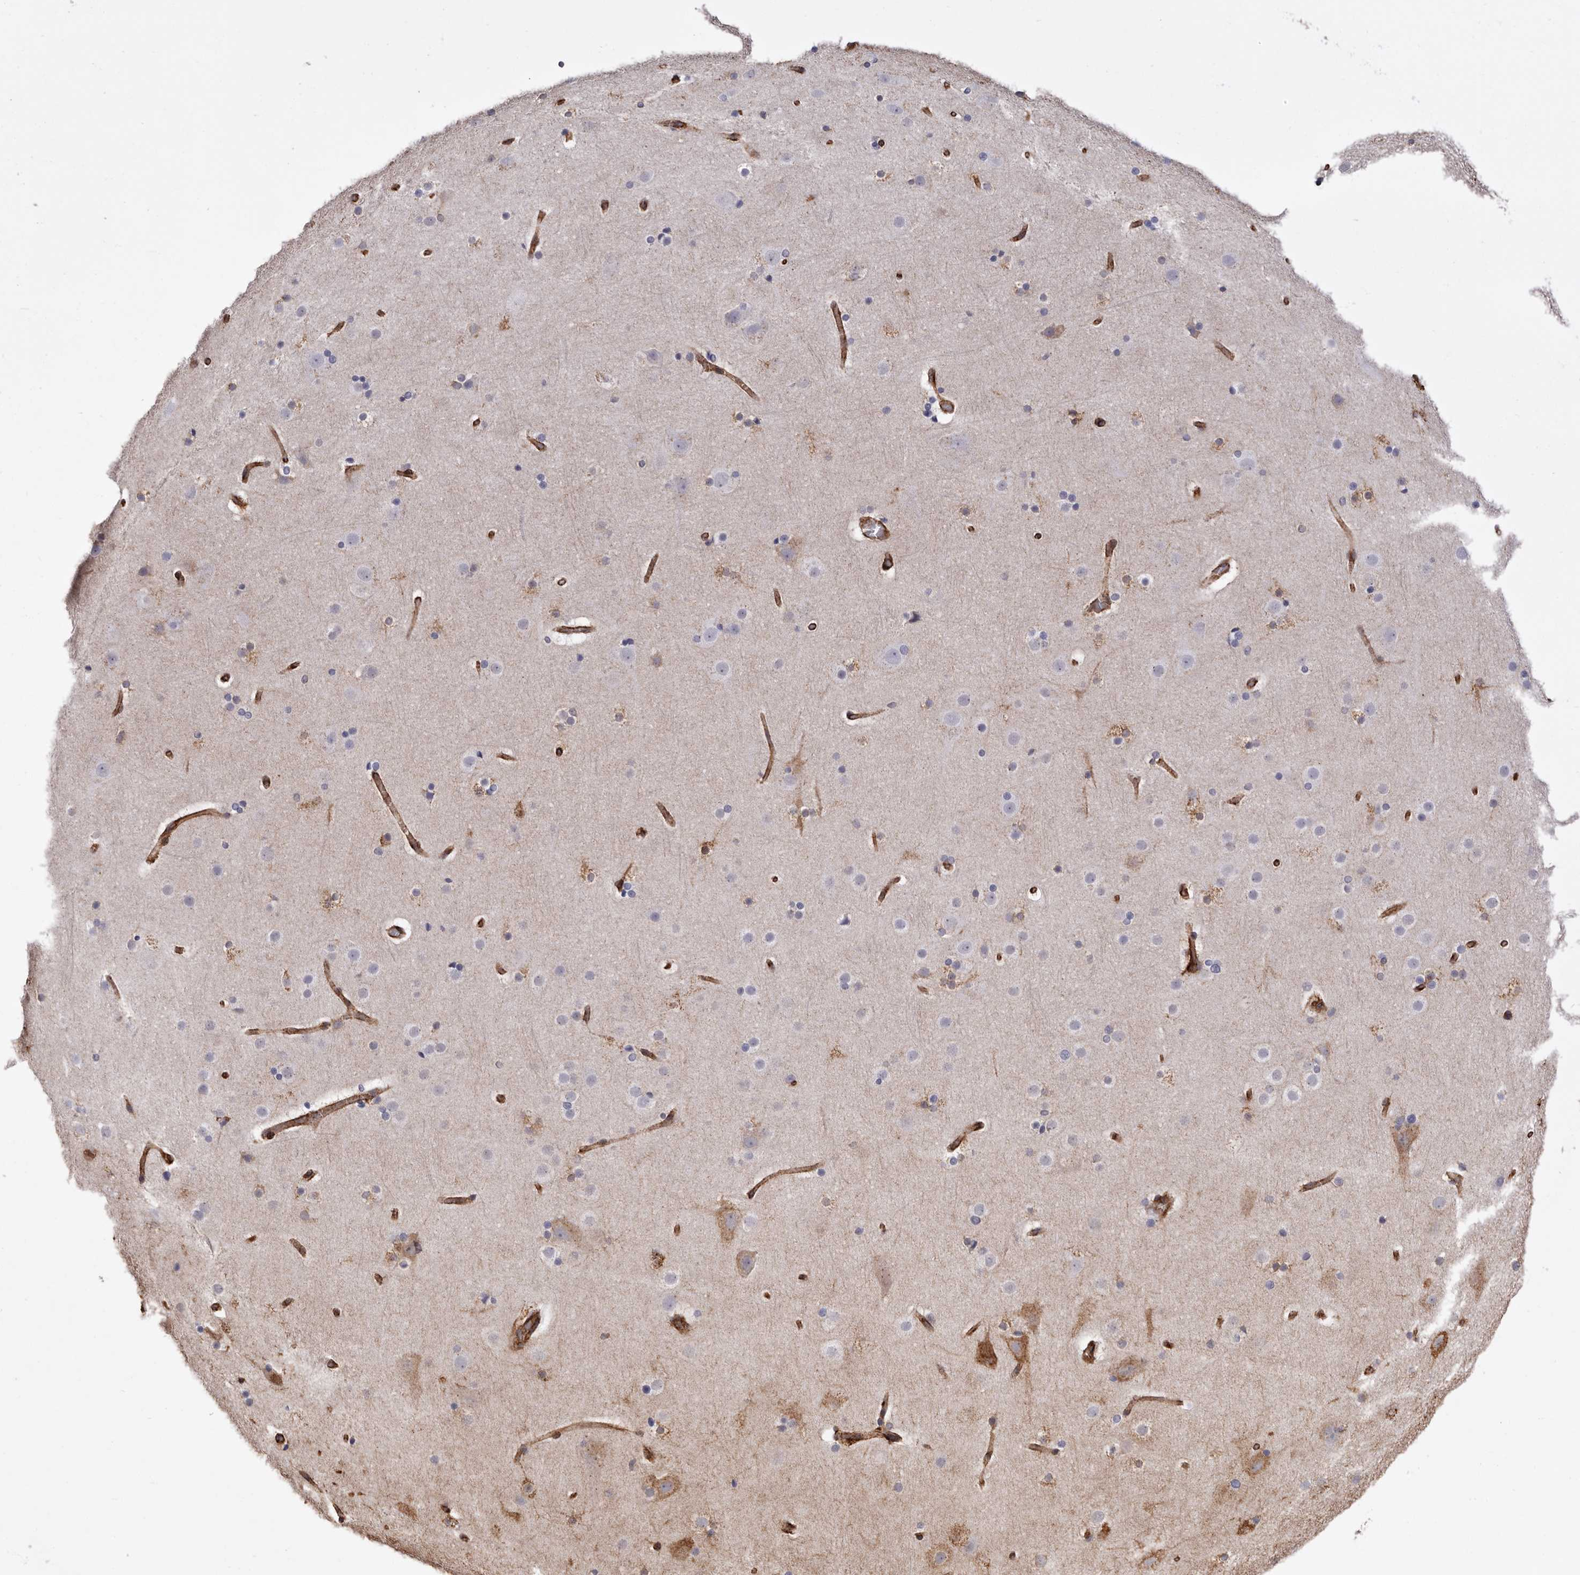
{"staining": {"intensity": "strong", "quantity": ">75%", "location": "cytoplasmic/membranous"}, "tissue": "cerebral cortex", "cell_type": "Endothelial cells", "image_type": "normal", "snomed": [{"axis": "morphology", "description": "Normal tissue, NOS"}, {"axis": "topography", "description": "Cerebral cortex"}], "caption": "A high-resolution photomicrograph shows immunohistochemistry (IHC) staining of normal cerebral cortex, which demonstrates strong cytoplasmic/membranous positivity in about >75% of endothelial cells. The staining is performed using DAB brown chromogen to label protein expression. The nuclei are counter-stained blue using hematoxylin.", "gene": "SEMA3E", "patient": {"sex": "male", "age": 57}}